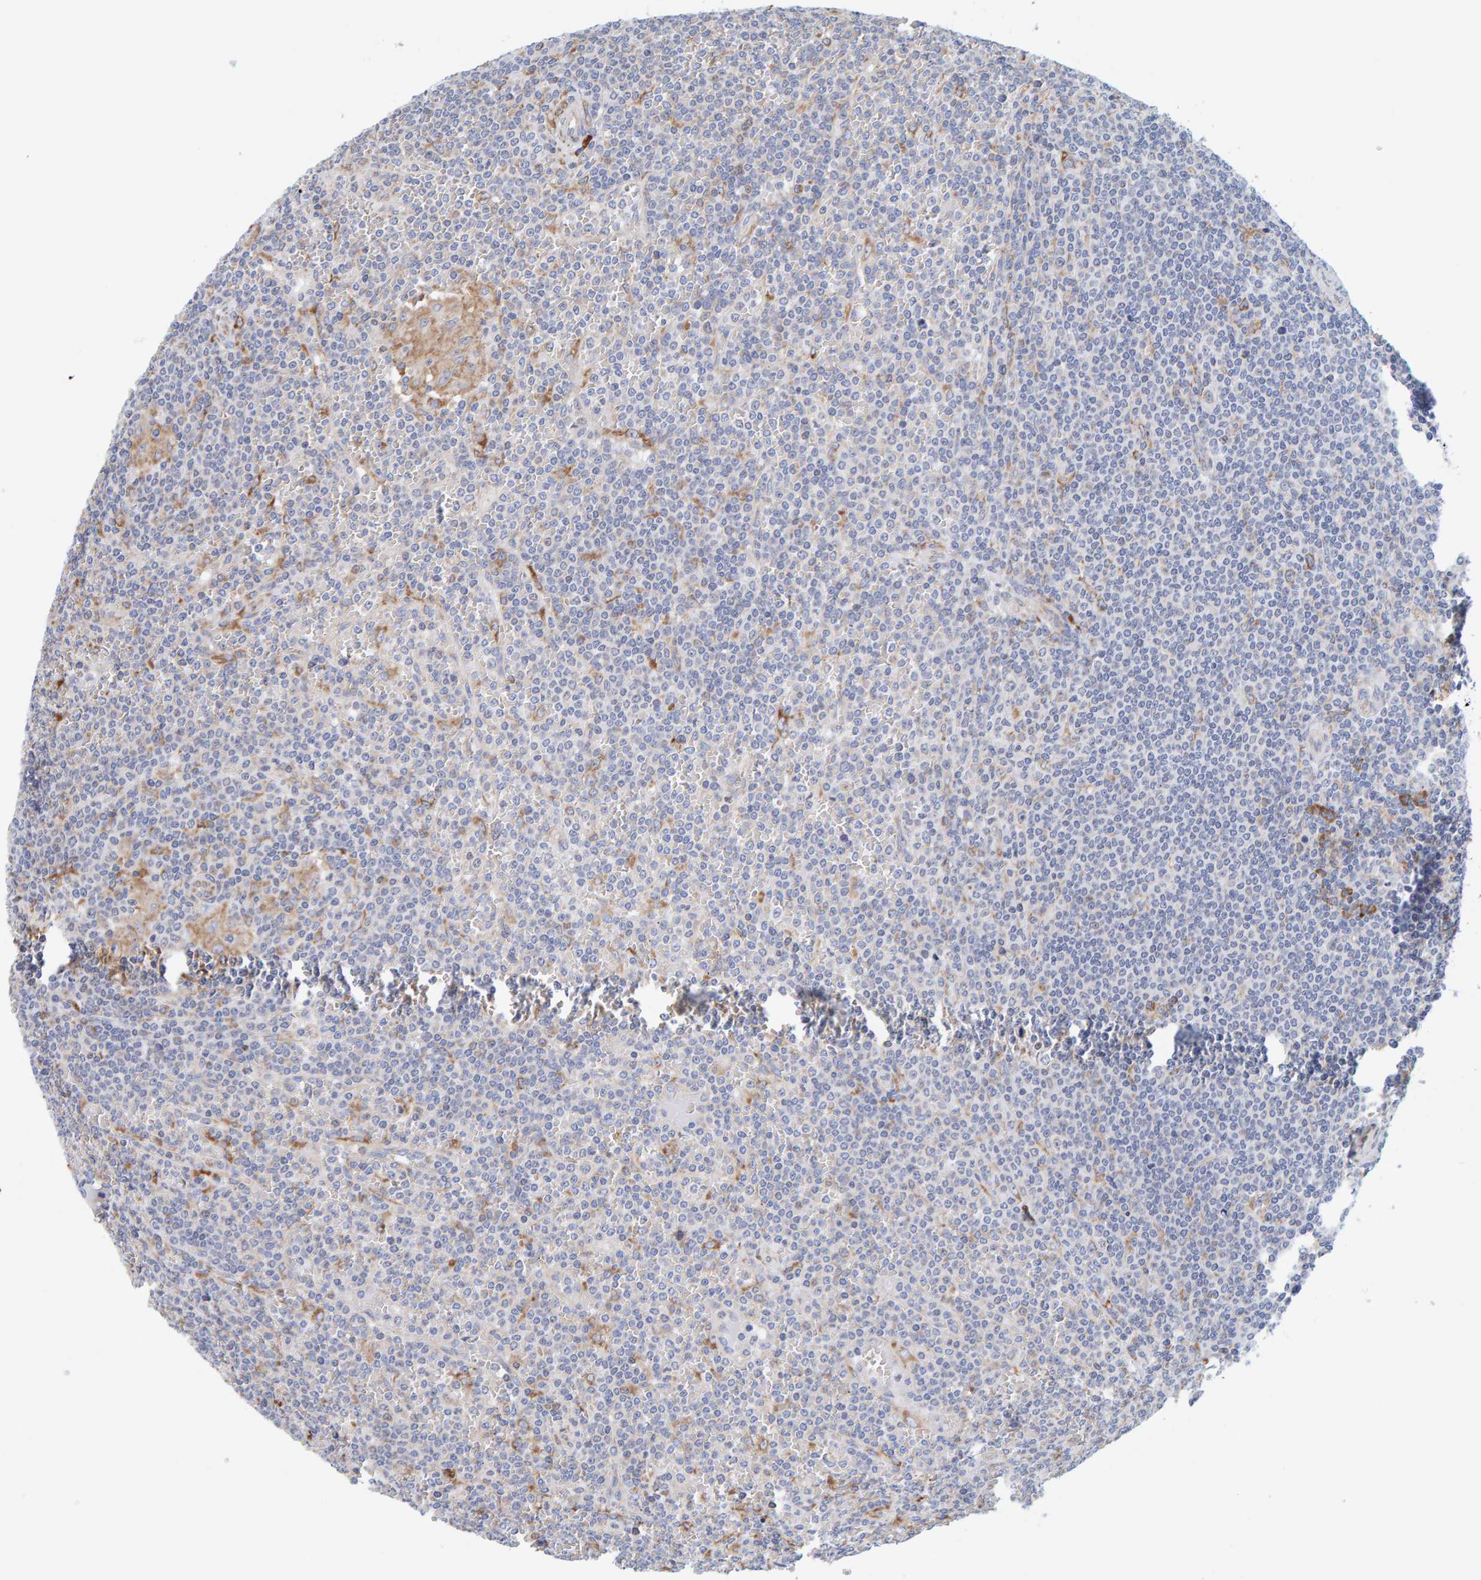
{"staining": {"intensity": "moderate", "quantity": "<25%", "location": "cytoplasmic/membranous"}, "tissue": "lymphoma", "cell_type": "Tumor cells", "image_type": "cancer", "snomed": [{"axis": "morphology", "description": "Malignant lymphoma, non-Hodgkin's type, Low grade"}, {"axis": "topography", "description": "Spleen"}], "caption": "Protein expression by immunohistochemistry (IHC) demonstrates moderate cytoplasmic/membranous positivity in about <25% of tumor cells in lymphoma.", "gene": "SGPL1", "patient": {"sex": "female", "age": 19}}